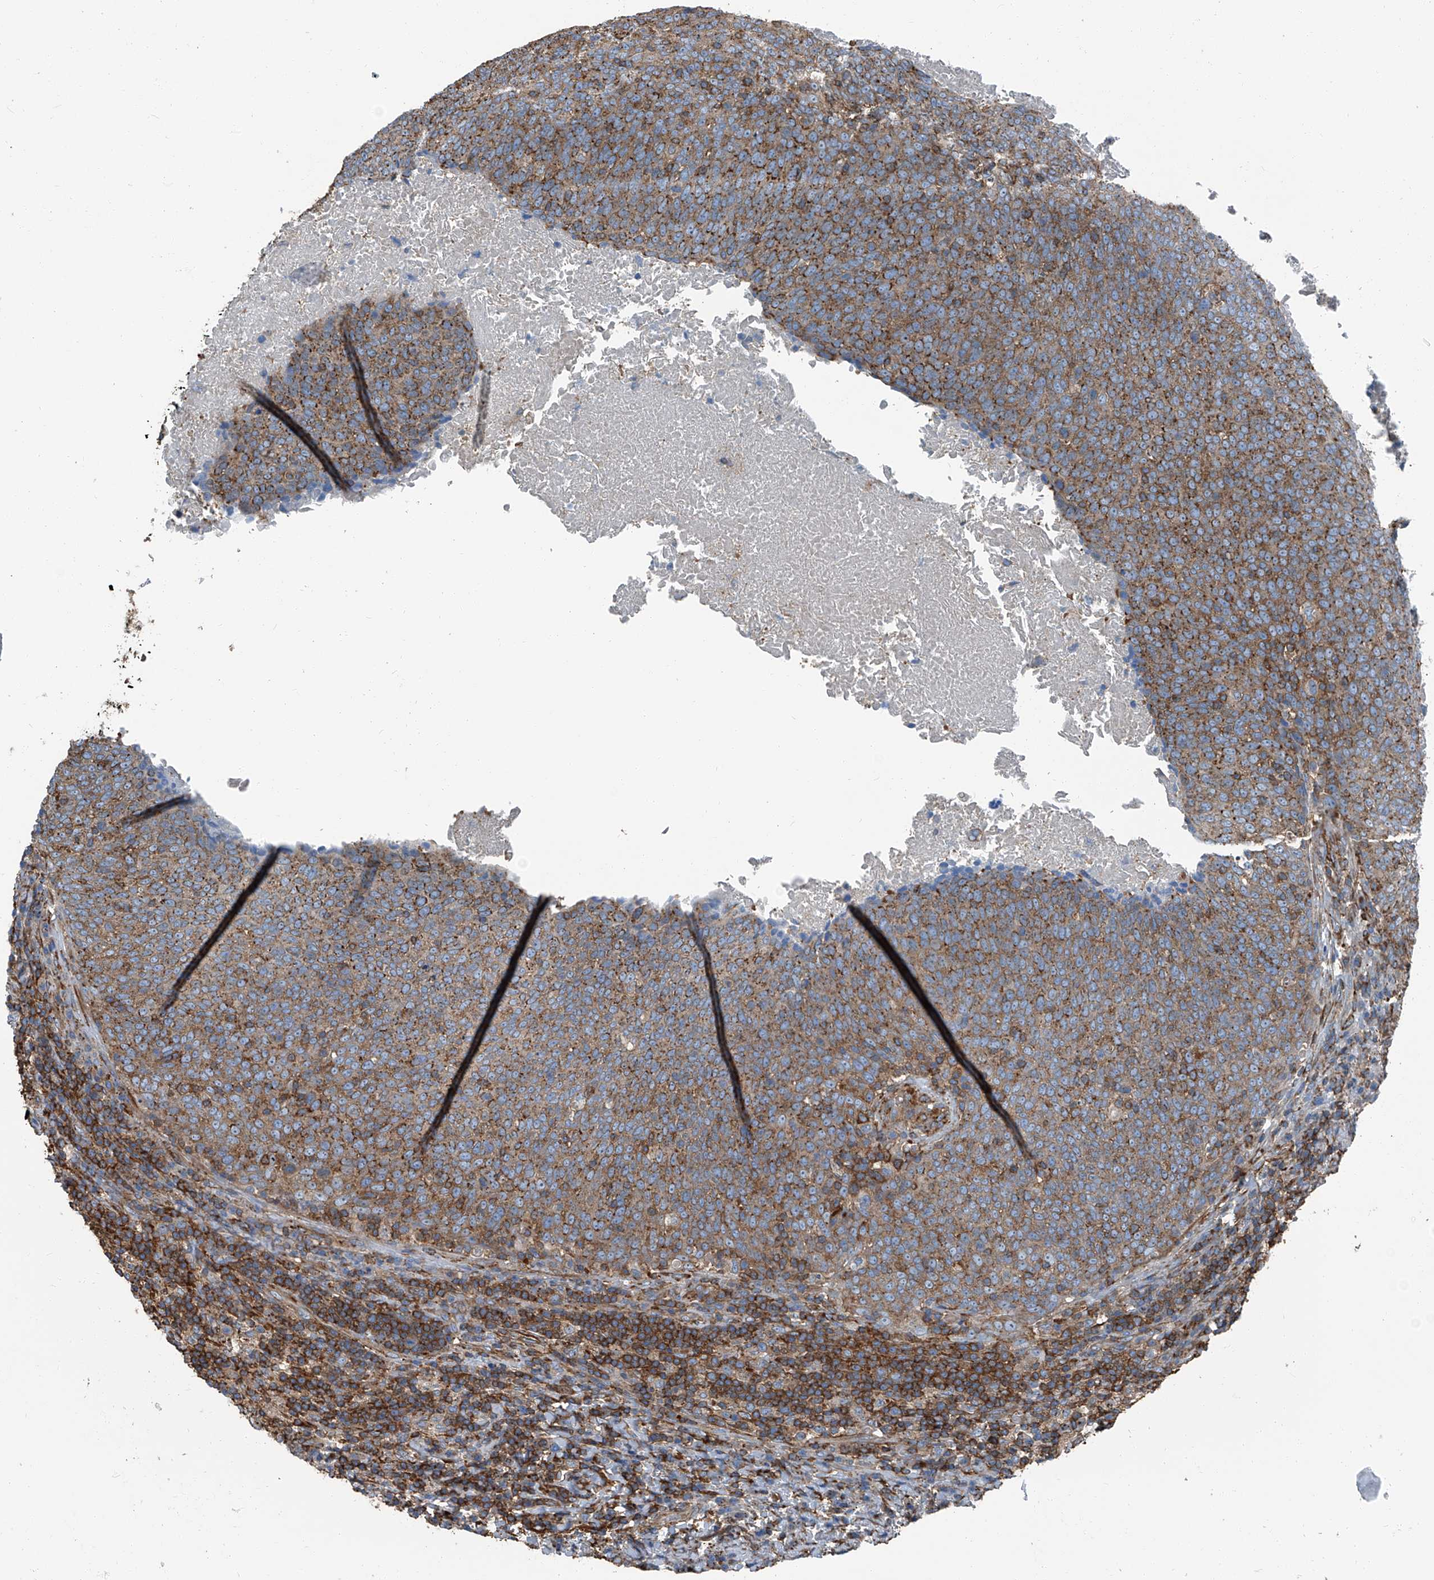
{"staining": {"intensity": "moderate", "quantity": ">75%", "location": "cytoplasmic/membranous"}, "tissue": "head and neck cancer", "cell_type": "Tumor cells", "image_type": "cancer", "snomed": [{"axis": "morphology", "description": "Squamous cell carcinoma, NOS"}, {"axis": "morphology", "description": "Squamous cell carcinoma, metastatic, NOS"}, {"axis": "topography", "description": "Lymph node"}, {"axis": "topography", "description": "Head-Neck"}], "caption": "Protein staining of head and neck cancer tissue exhibits moderate cytoplasmic/membranous positivity in approximately >75% of tumor cells. Using DAB (3,3'-diaminobenzidine) (brown) and hematoxylin (blue) stains, captured at high magnification using brightfield microscopy.", "gene": "SEPTIN7", "patient": {"sex": "male", "age": 62}}